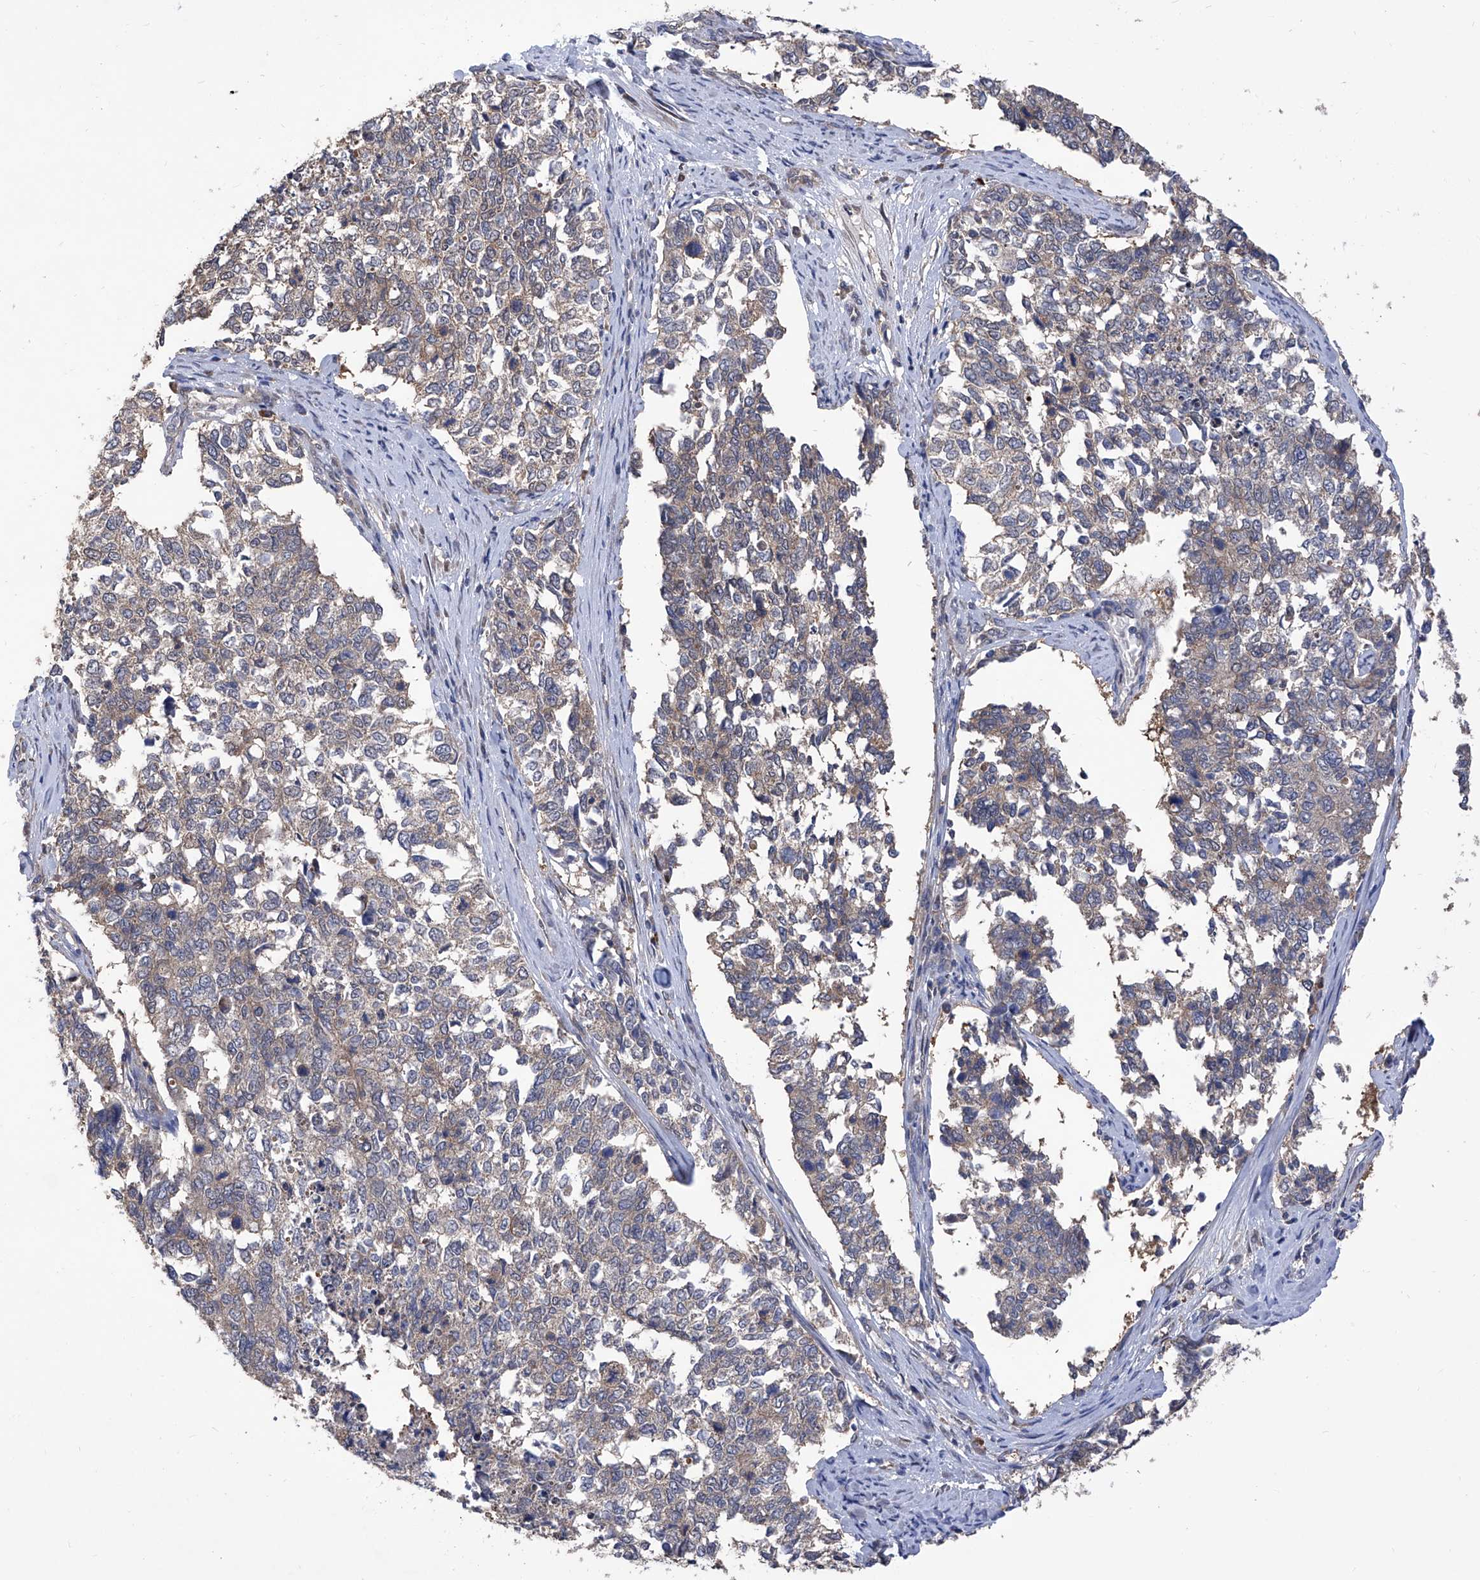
{"staining": {"intensity": "negative", "quantity": "none", "location": "none"}, "tissue": "cervical cancer", "cell_type": "Tumor cells", "image_type": "cancer", "snomed": [{"axis": "morphology", "description": "Squamous cell carcinoma, NOS"}, {"axis": "topography", "description": "Cervix"}], "caption": "Tumor cells show no significant positivity in cervical squamous cell carcinoma.", "gene": "USP45", "patient": {"sex": "female", "age": 63}}